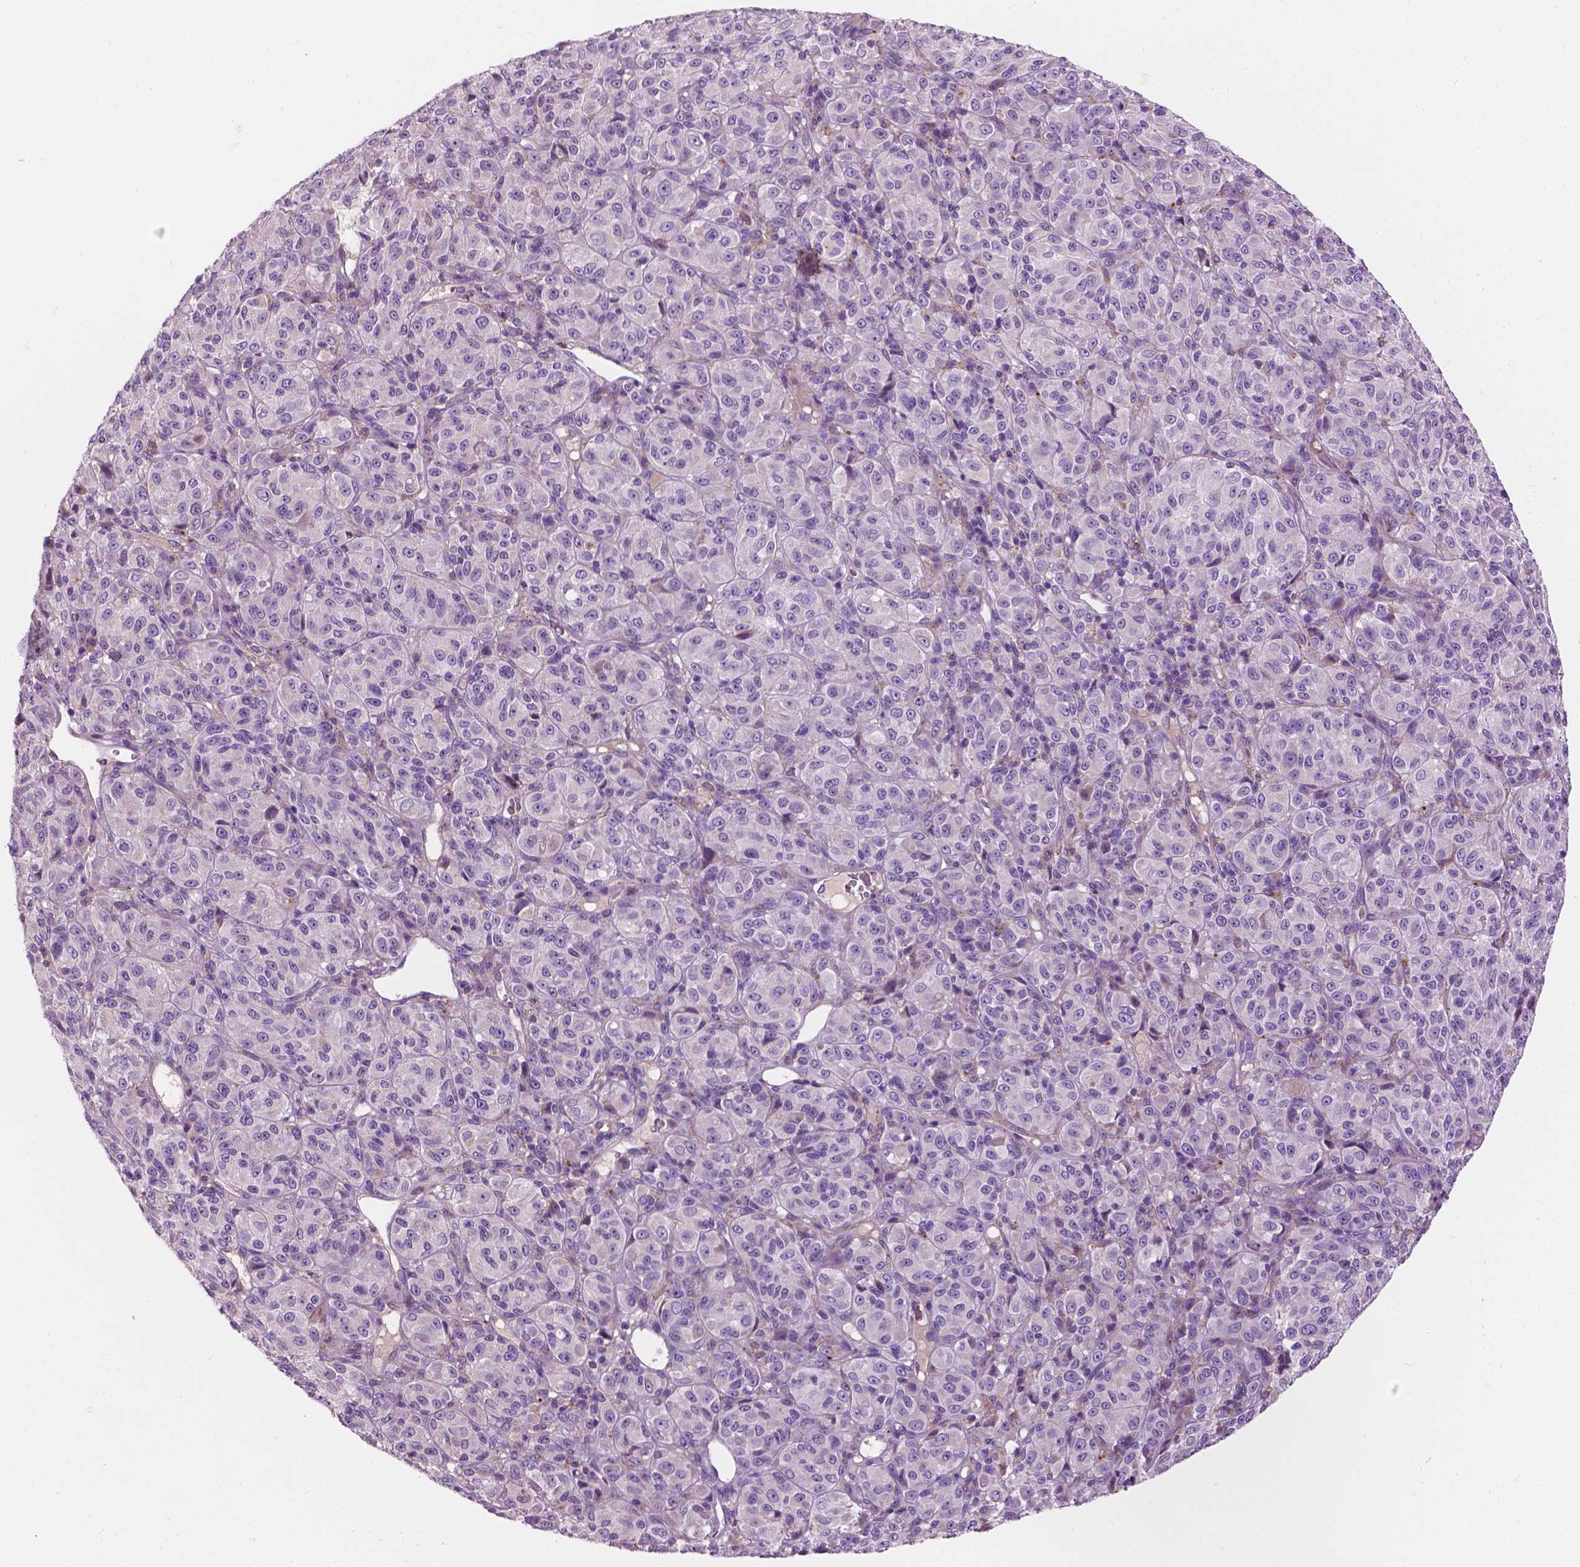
{"staining": {"intensity": "negative", "quantity": "none", "location": "none"}, "tissue": "melanoma", "cell_type": "Tumor cells", "image_type": "cancer", "snomed": [{"axis": "morphology", "description": "Malignant melanoma, Metastatic site"}, {"axis": "topography", "description": "Brain"}], "caption": "Histopathology image shows no protein staining in tumor cells of malignant melanoma (metastatic site) tissue.", "gene": "NOXO1", "patient": {"sex": "female", "age": 56}}